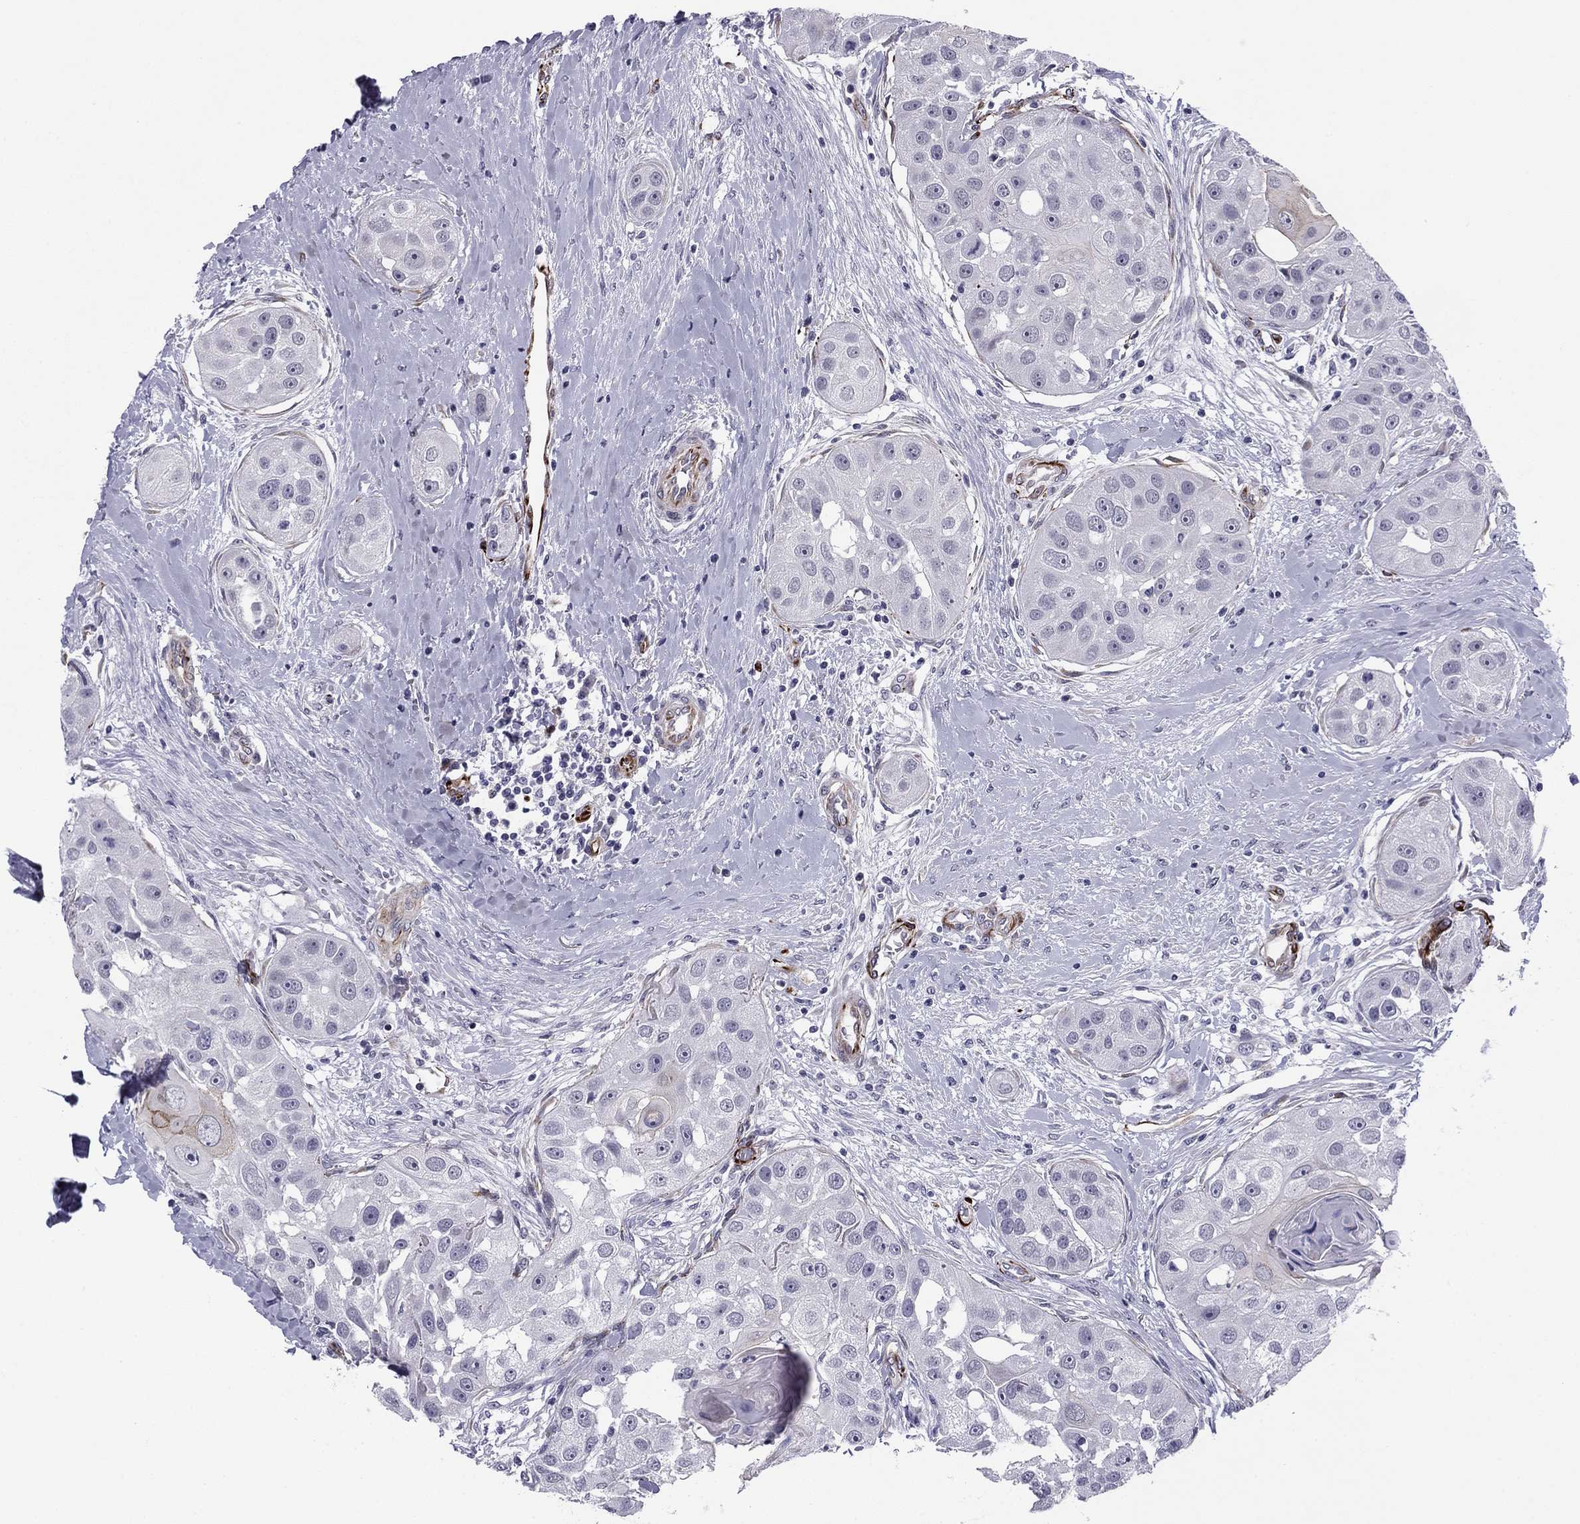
{"staining": {"intensity": "negative", "quantity": "none", "location": "none"}, "tissue": "head and neck cancer", "cell_type": "Tumor cells", "image_type": "cancer", "snomed": [{"axis": "morphology", "description": "Normal tissue, NOS"}, {"axis": "morphology", "description": "Squamous cell carcinoma, NOS"}, {"axis": "topography", "description": "Skeletal muscle"}, {"axis": "topography", "description": "Head-Neck"}], "caption": "The image demonstrates no staining of tumor cells in head and neck cancer (squamous cell carcinoma).", "gene": "ANKS4B", "patient": {"sex": "male", "age": 51}}